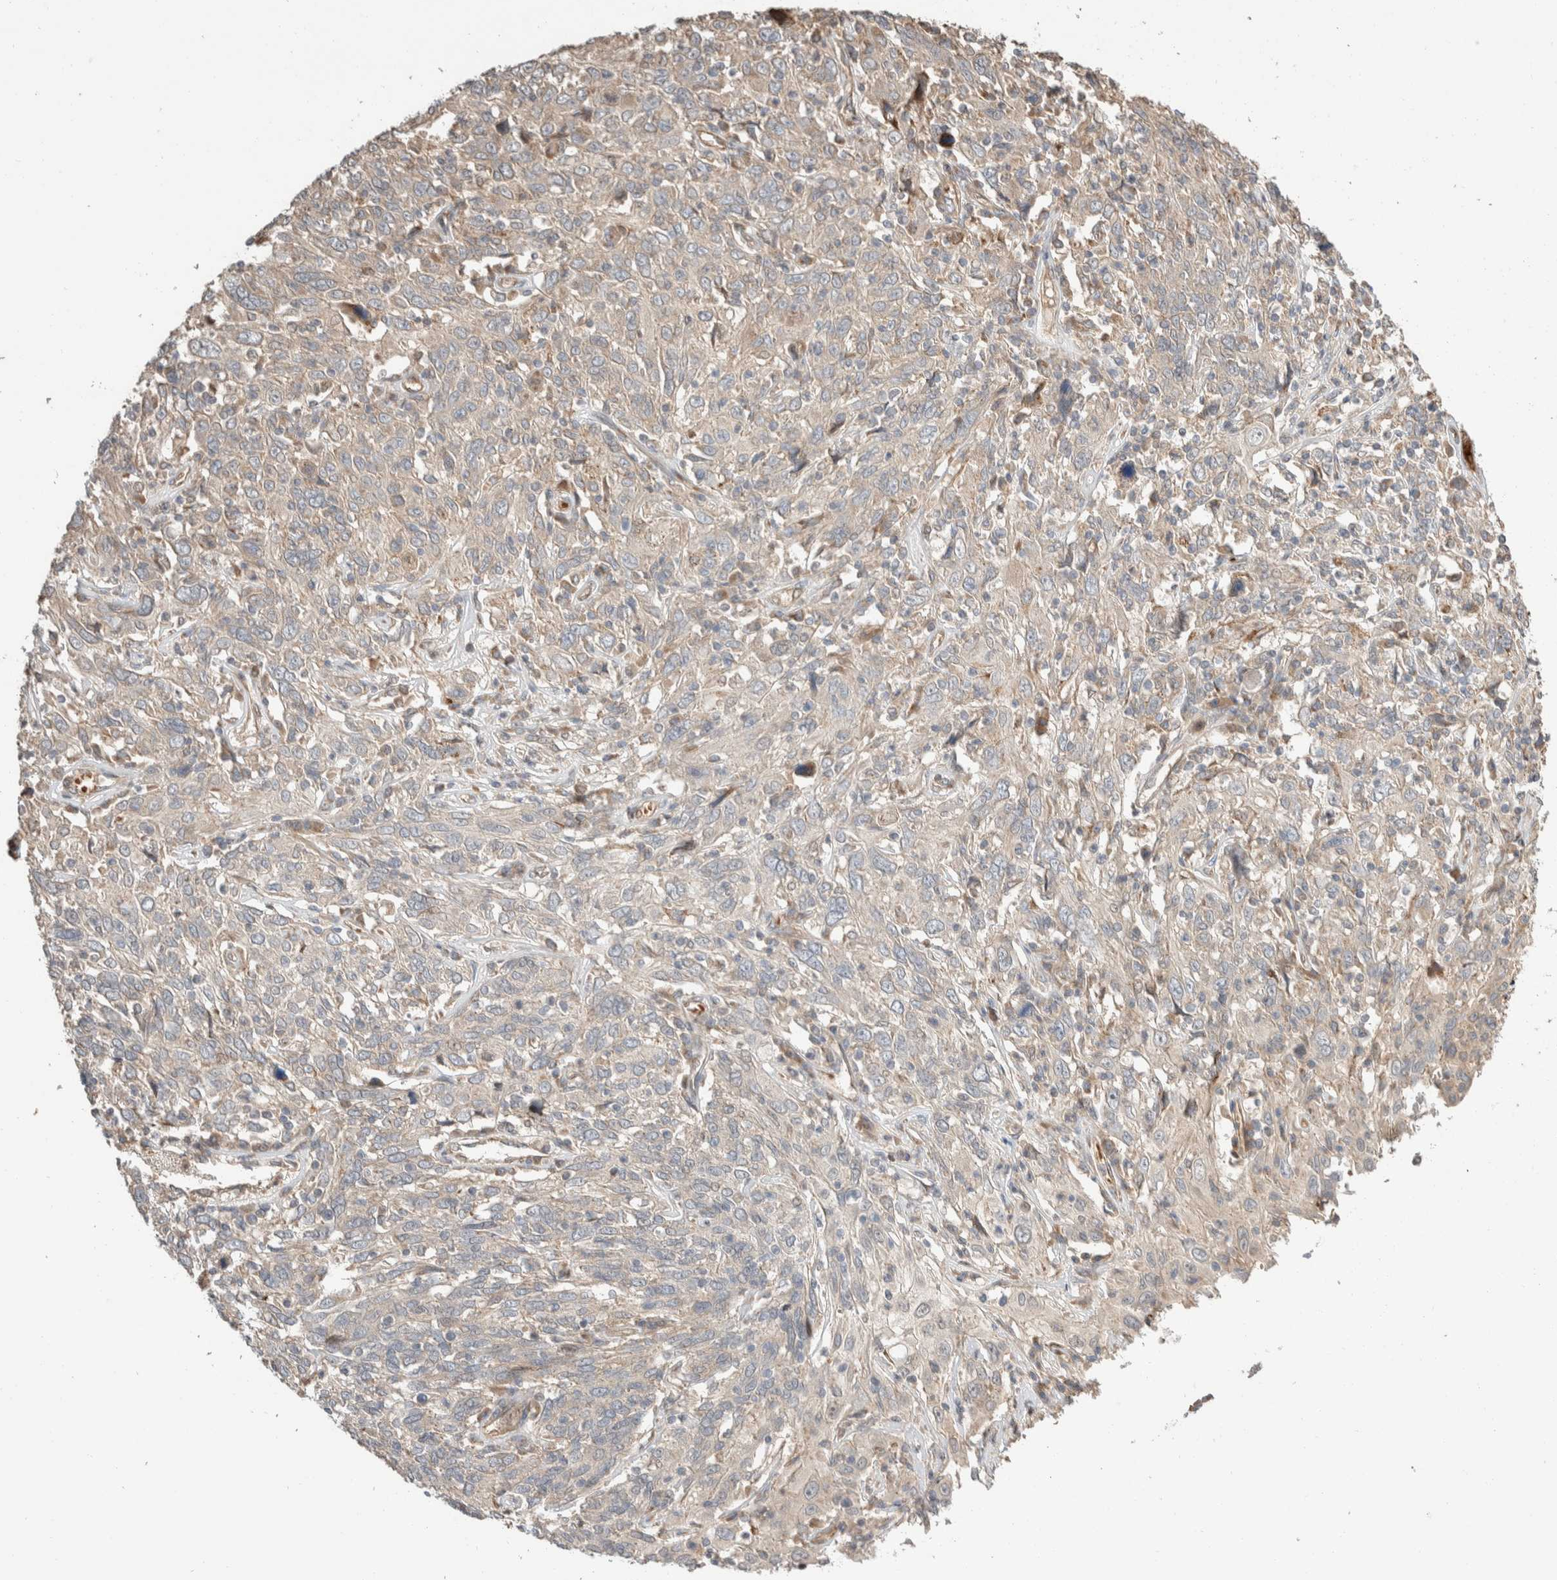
{"staining": {"intensity": "weak", "quantity": "<25%", "location": "cytoplasmic/membranous"}, "tissue": "cervical cancer", "cell_type": "Tumor cells", "image_type": "cancer", "snomed": [{"axis": "morphology", "description": "Squamous cell carcinoma, NOS"}, {"axis": "topography", "description": "Cervix"}], "caption": "This is an IHC micrograph of human cervical cancer (squamous cell carcinoma). There is no positivity in tumor cells.", "gene": "ERC1", "patient": {"sex": "female", "age": 46}}